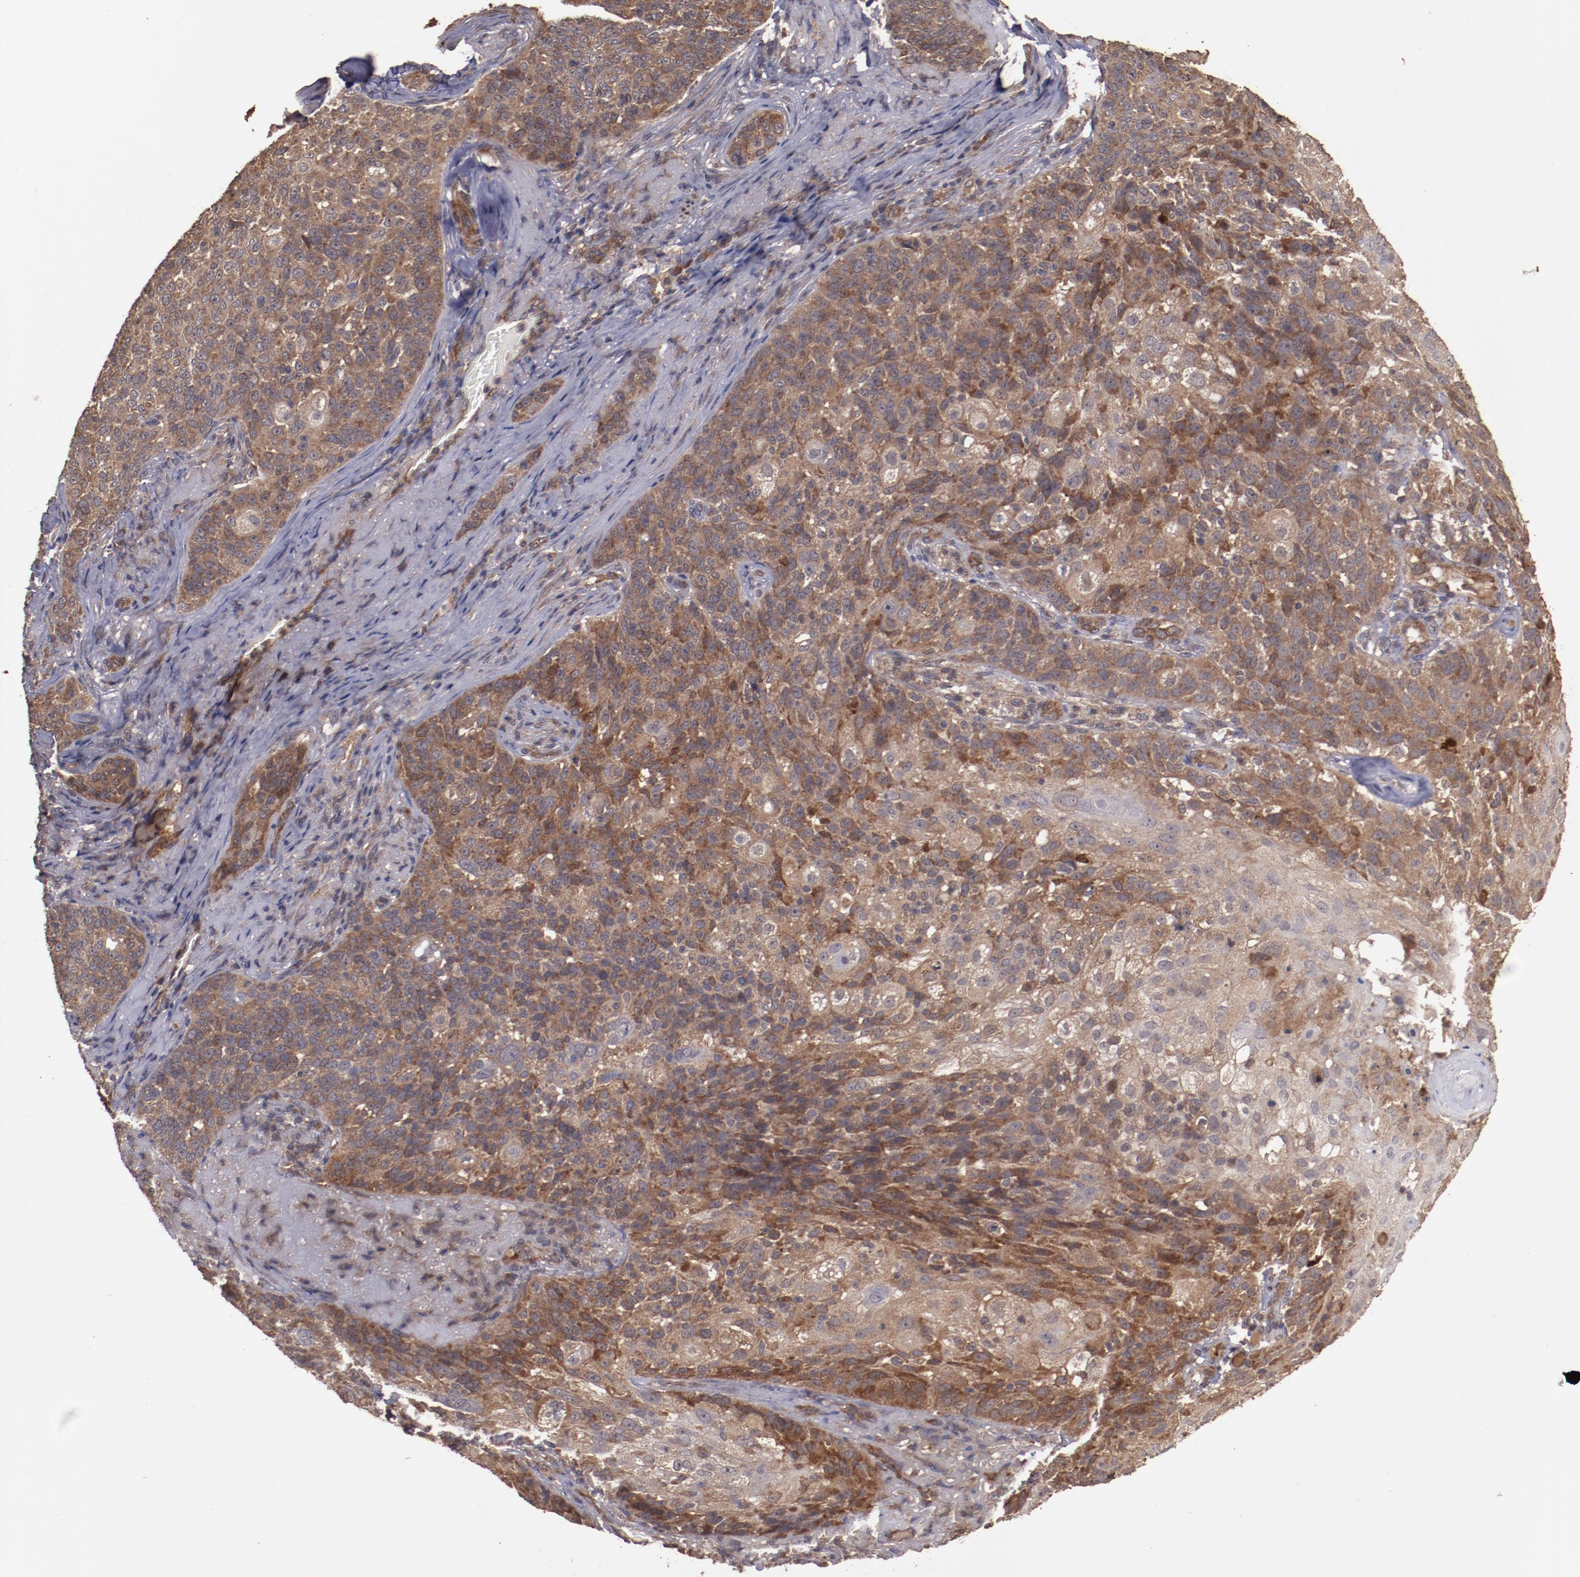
{"staining": {"intensity": "strong", "quantity": ">75%", "location": "cytoplasmic/membranous"}, "tissue": "skin cancer", "cell_type": "Tumor cells", "image_type": "cancer", "snomed": [{"axis": "morphology", "description": "Normal tissue, NOS"}, {"axis": "morphology", "description": "Squamous cell carcinoma, NOS"}, {"axis": "topography", "description": "Skin"}], "caption": "The histopathology image shows staining of skin squamous cell carcinoma, revealing strong cytoplasmic/membranous protein expression (brown color) within tumor cells.", "gene": "TXNDC16", "patient": {"sex": "female", "age": 83}}